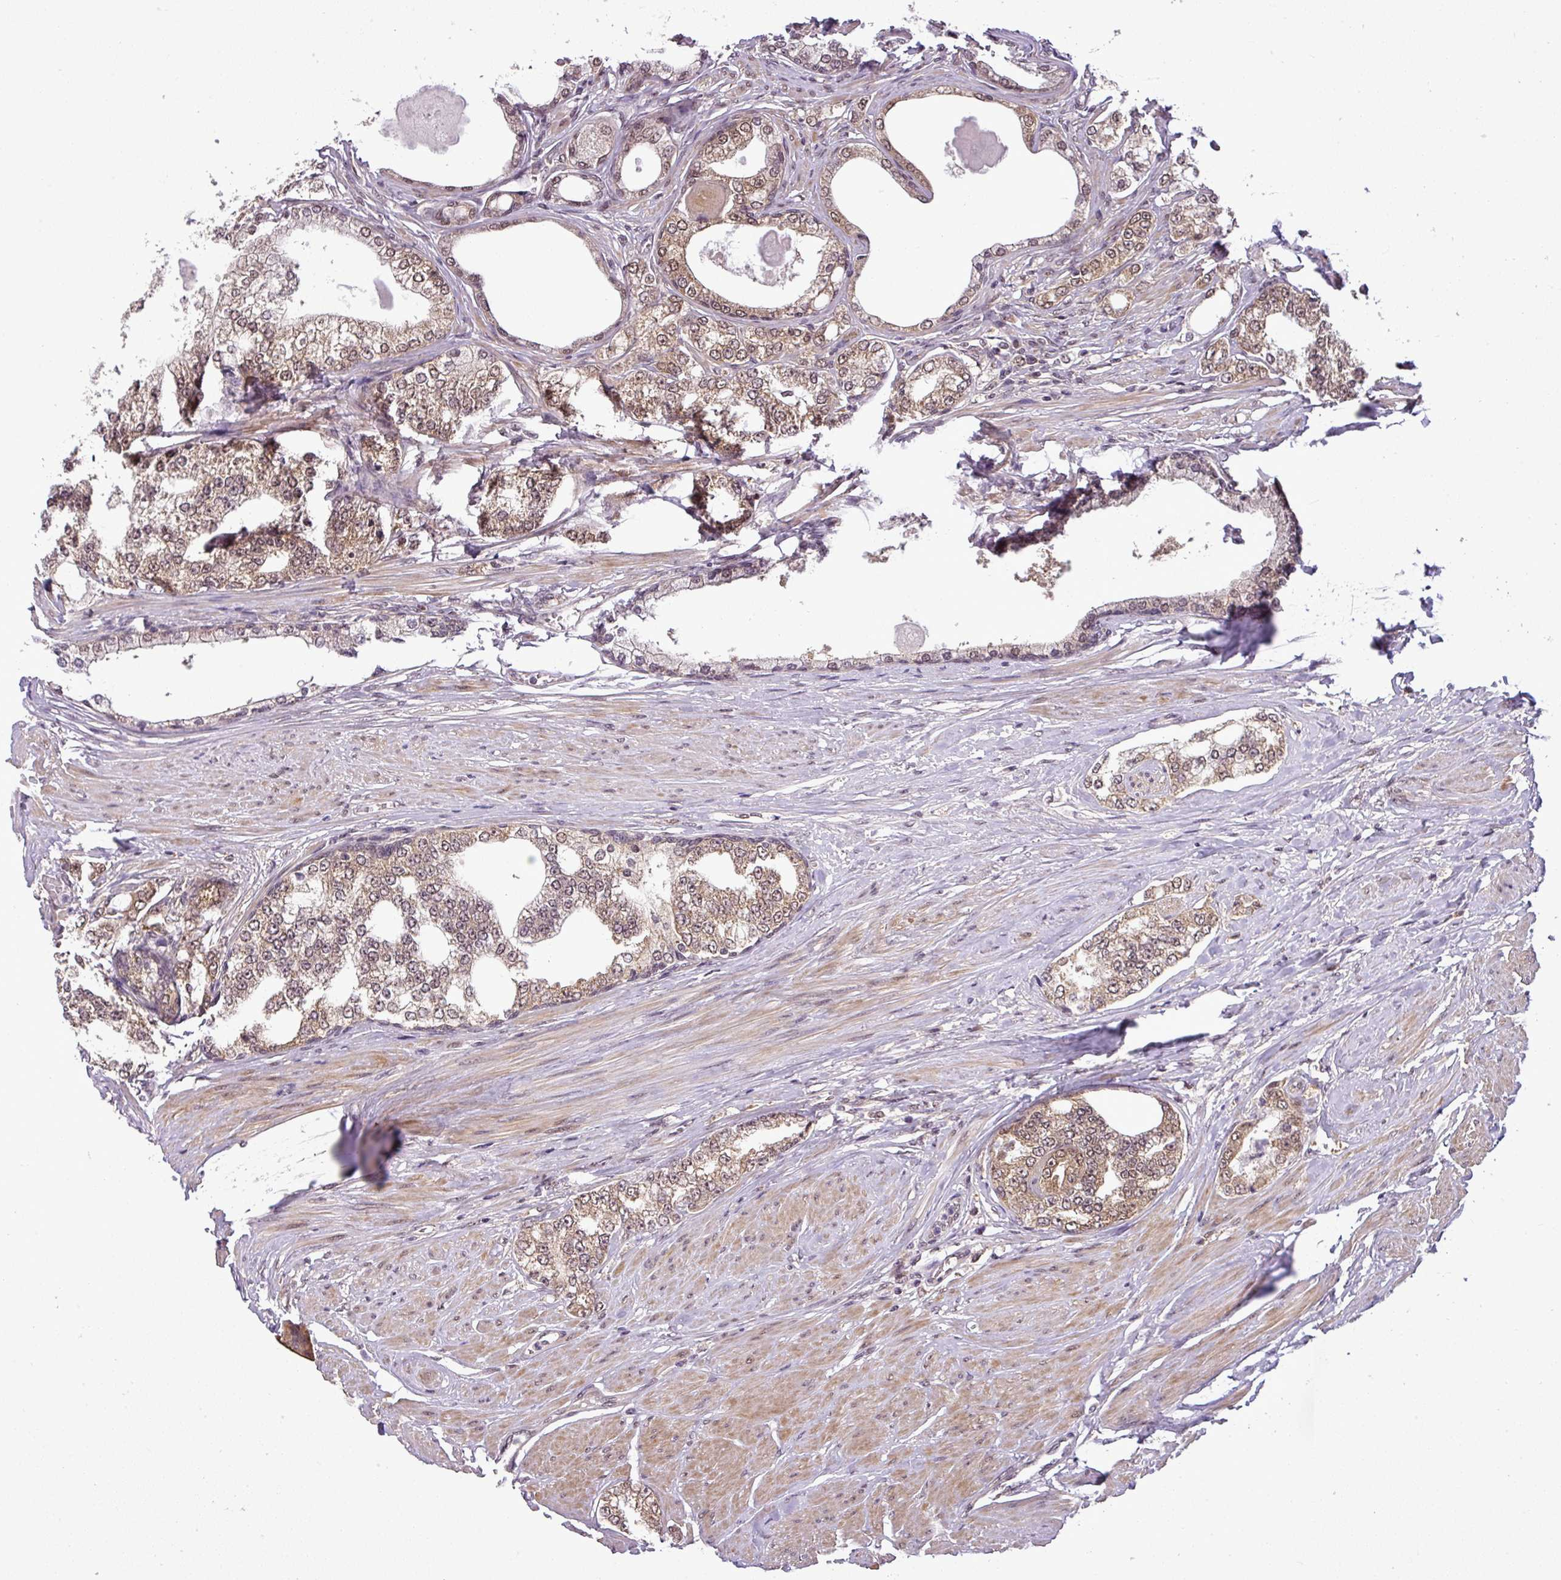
{"staining": {"intensity": "moderate", "quantity": "25%-75%", "location": "cytoplasmic/membranous,nuclear"}, "tissue": "prostate cancer", "cell_type": "Tumor cells", "image_type": "cancer", "snomed": [{"axis": "morphology", "description": "Adenocarcinoma, High grade"}, {"axis": "topography", "description": "Prostate"}], "caption": "This micrograph demonstrates IHC staining of prostate high-grade adenocarcinoma, with medium moderate cytoplasmic/membranous and nuclear expression in approximately 25%-75% of tumor cells.", "gene": "MFHAS1", "patient": {"sex": "male", "age": 64}}